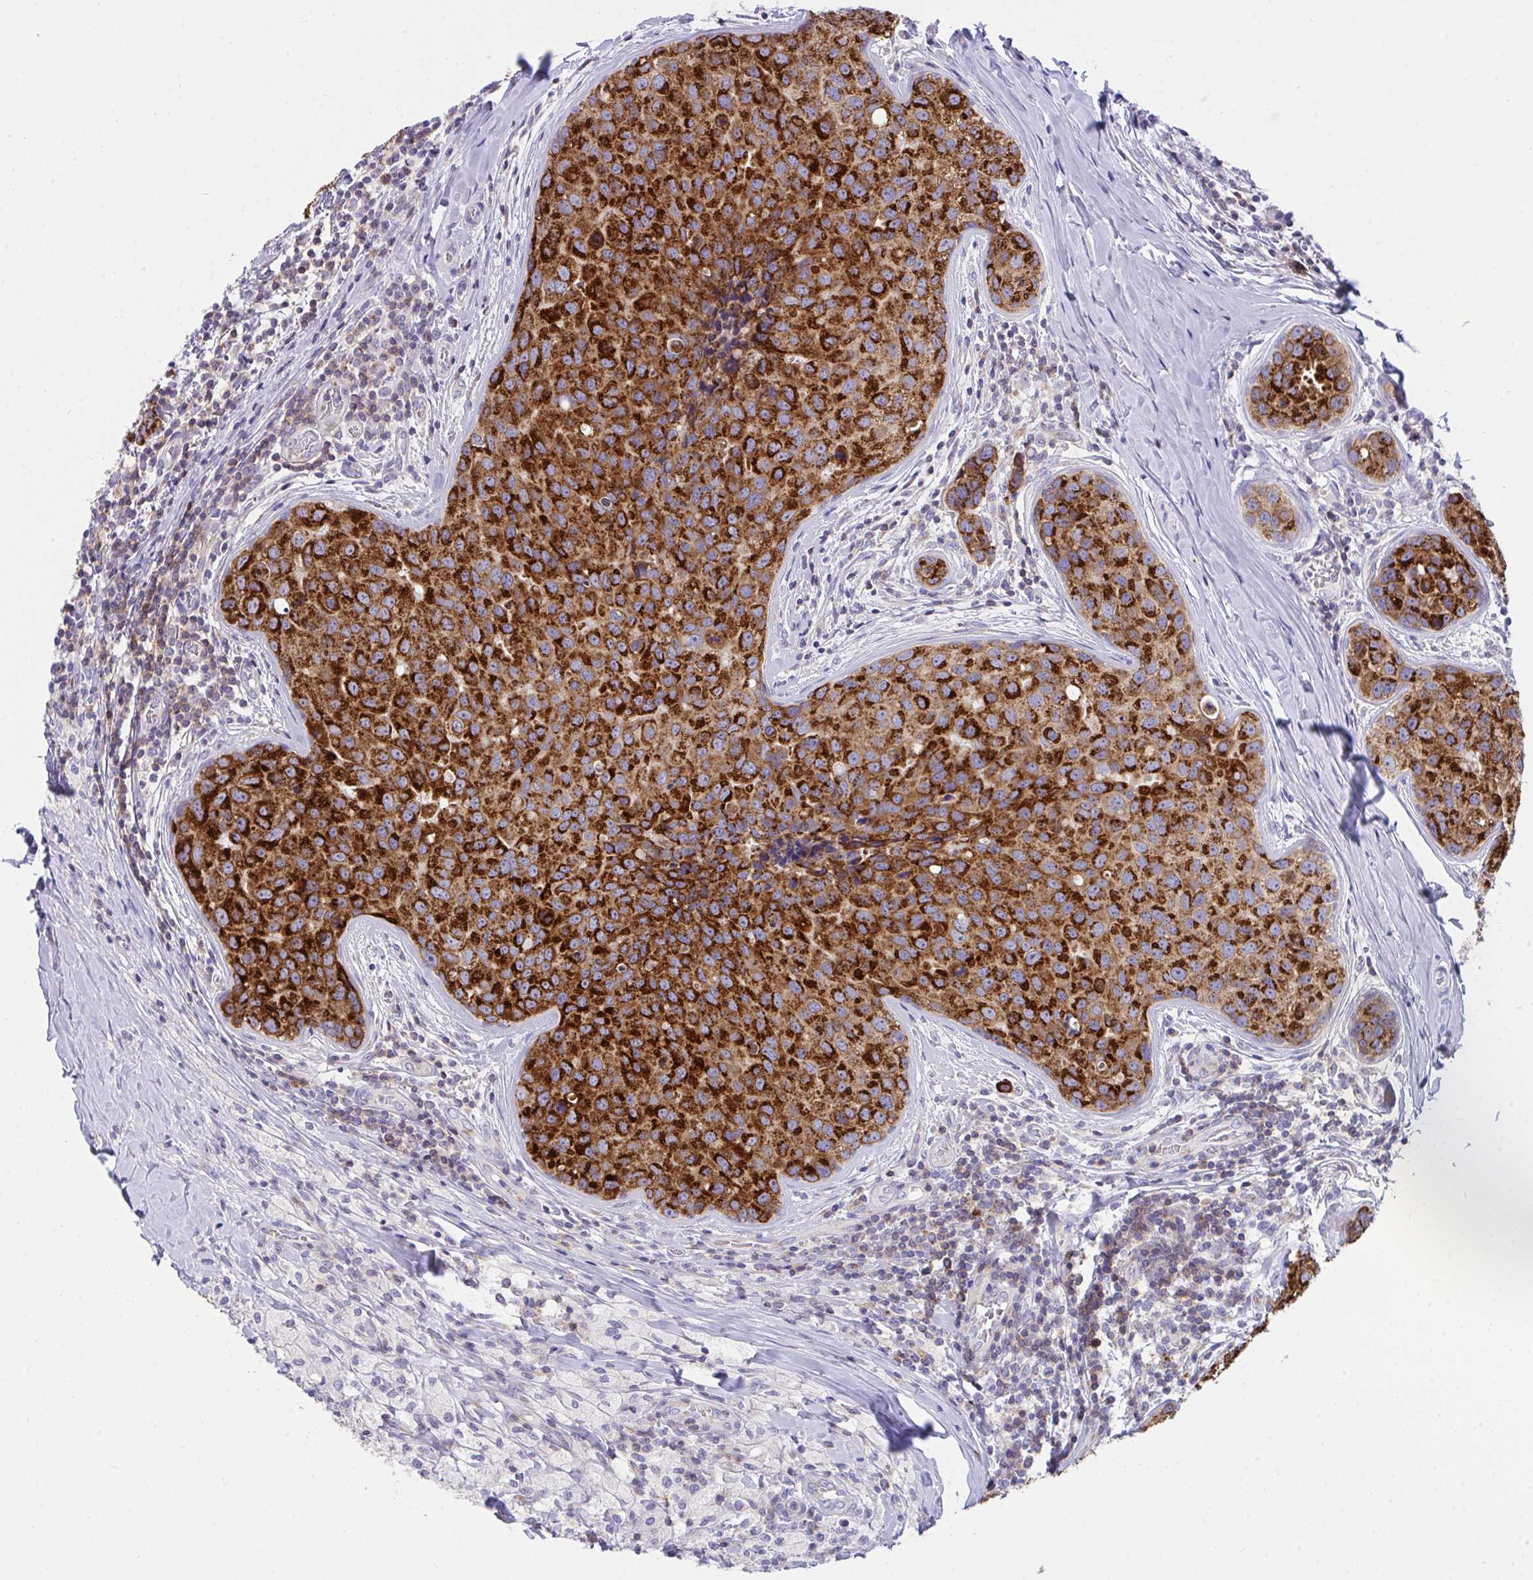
{"staining": {"intensity": "strong", "quantity": ">75%", "location": "cytoplasmic/membranous"}, "tissue": "breast cancer", "cell_type": "Tumor cells", "image_type": "cancer", "snomed": [{"axis": "morphology", "description": "Duct carcinoma"}, {"axis": "topography", "description": "Breast"}], "caption": "IHC staining of breast invasive ductal carcinoma, which shows high levels of strong cytoplasmic/membranous positivity in about >75% of tumor cells indicating strong cytoplasmic/membranous protein positivity. The staining was performed using DAB (brown) for protein detection and nuclei were counterstained in hematoxylin (blue).", "gene": "MIA3", "patient": {"sex": "female", "age": 24}}